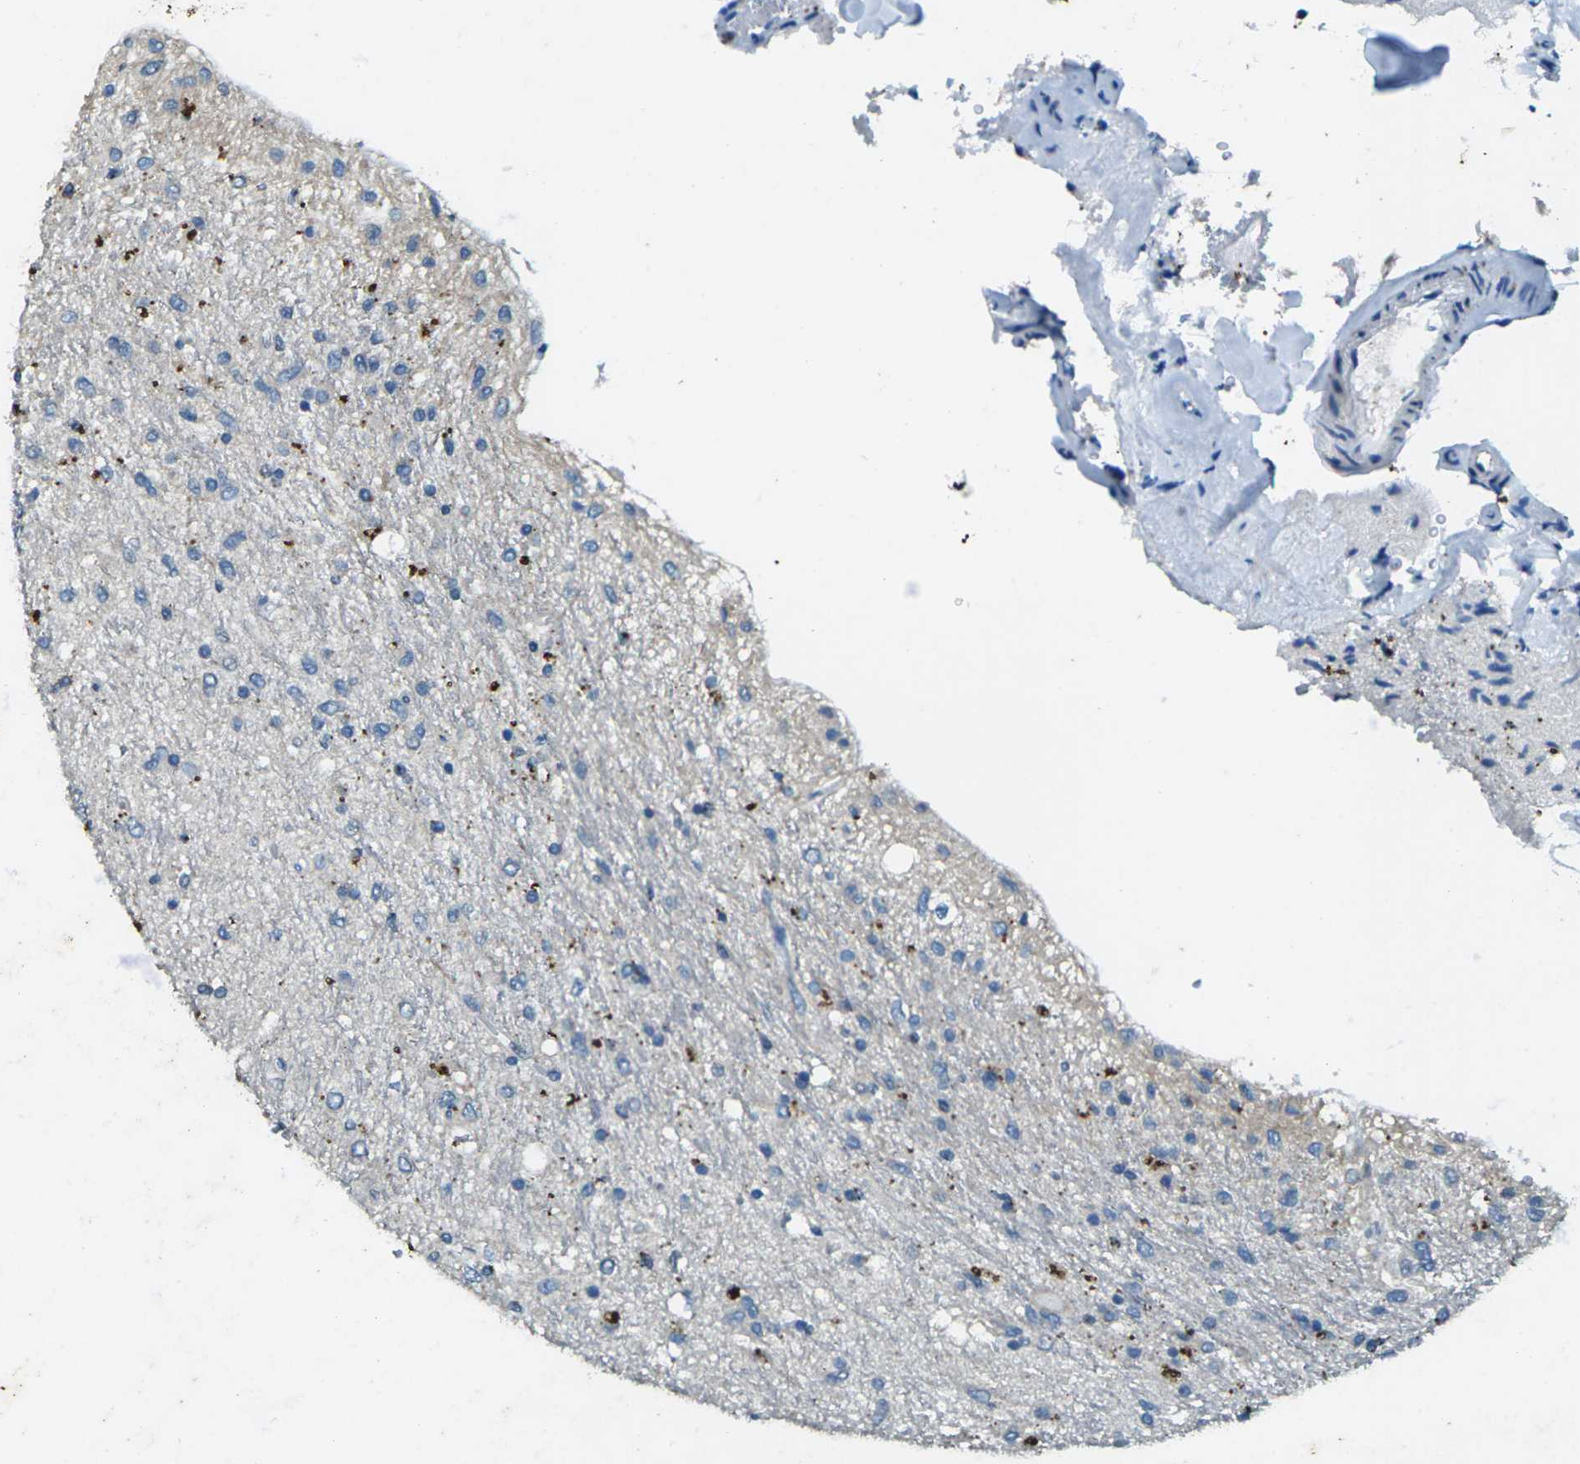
{"staining": {"intensity": "moderate", "quantity": "<25%", "location": "cytoplasmic/membranous"}, "tissue": "glioma", "cell_type": "Tumor cells", "image_type": "cancer", "snomed": [{"axis": "morphology", "description": "Glioma, malignant, Low grade"}, {"axis": "topography", "description": "Brain"}], "caption": "A brown stain labels moderate cytoplasmic/membranous positivity of a protein in human malignant low-grade glioma tumor cells.", "gene": "SIGLEC14", "patient": {"sex": "male", "age": 77}}